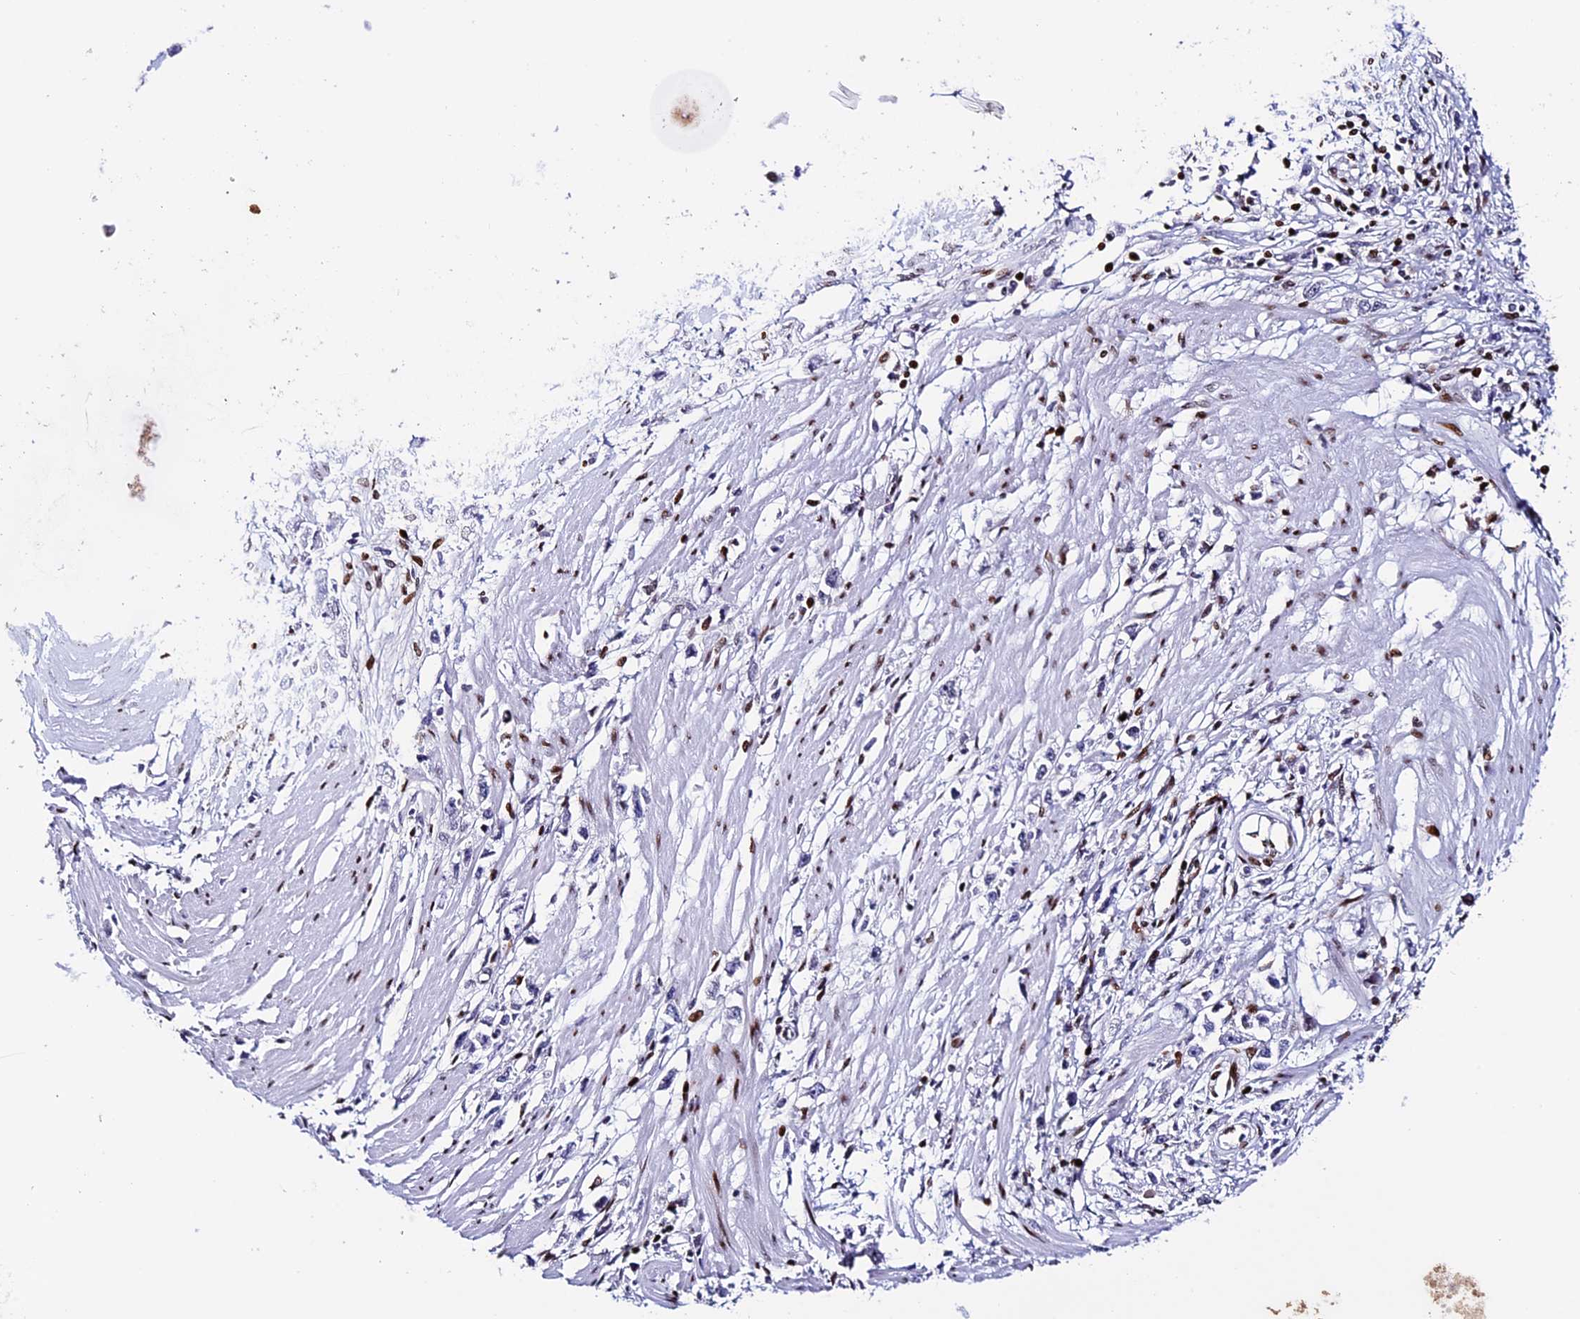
{"staining": {"intensity": "negative", "quantity": "none", "location": "none"}, "tissue": "stomach cancer", "cell_type": "Tumor cells", "image_type": "cancer", "snomed": [{"axis": "morphology", "description": "Adenocarcinoma, NOS"}, {"axis": "topography", "description": "Stomach"}], "caption": "Immunohistochemistry (IHC) of stomach cancer demonstrates no staining in tumor cells. (DAB (3,3'-diaminobenzidine) IHC with hematoxylin counter stain).", "gene": "BTBD3", "patient": {"sex": "female", "age": 59}}